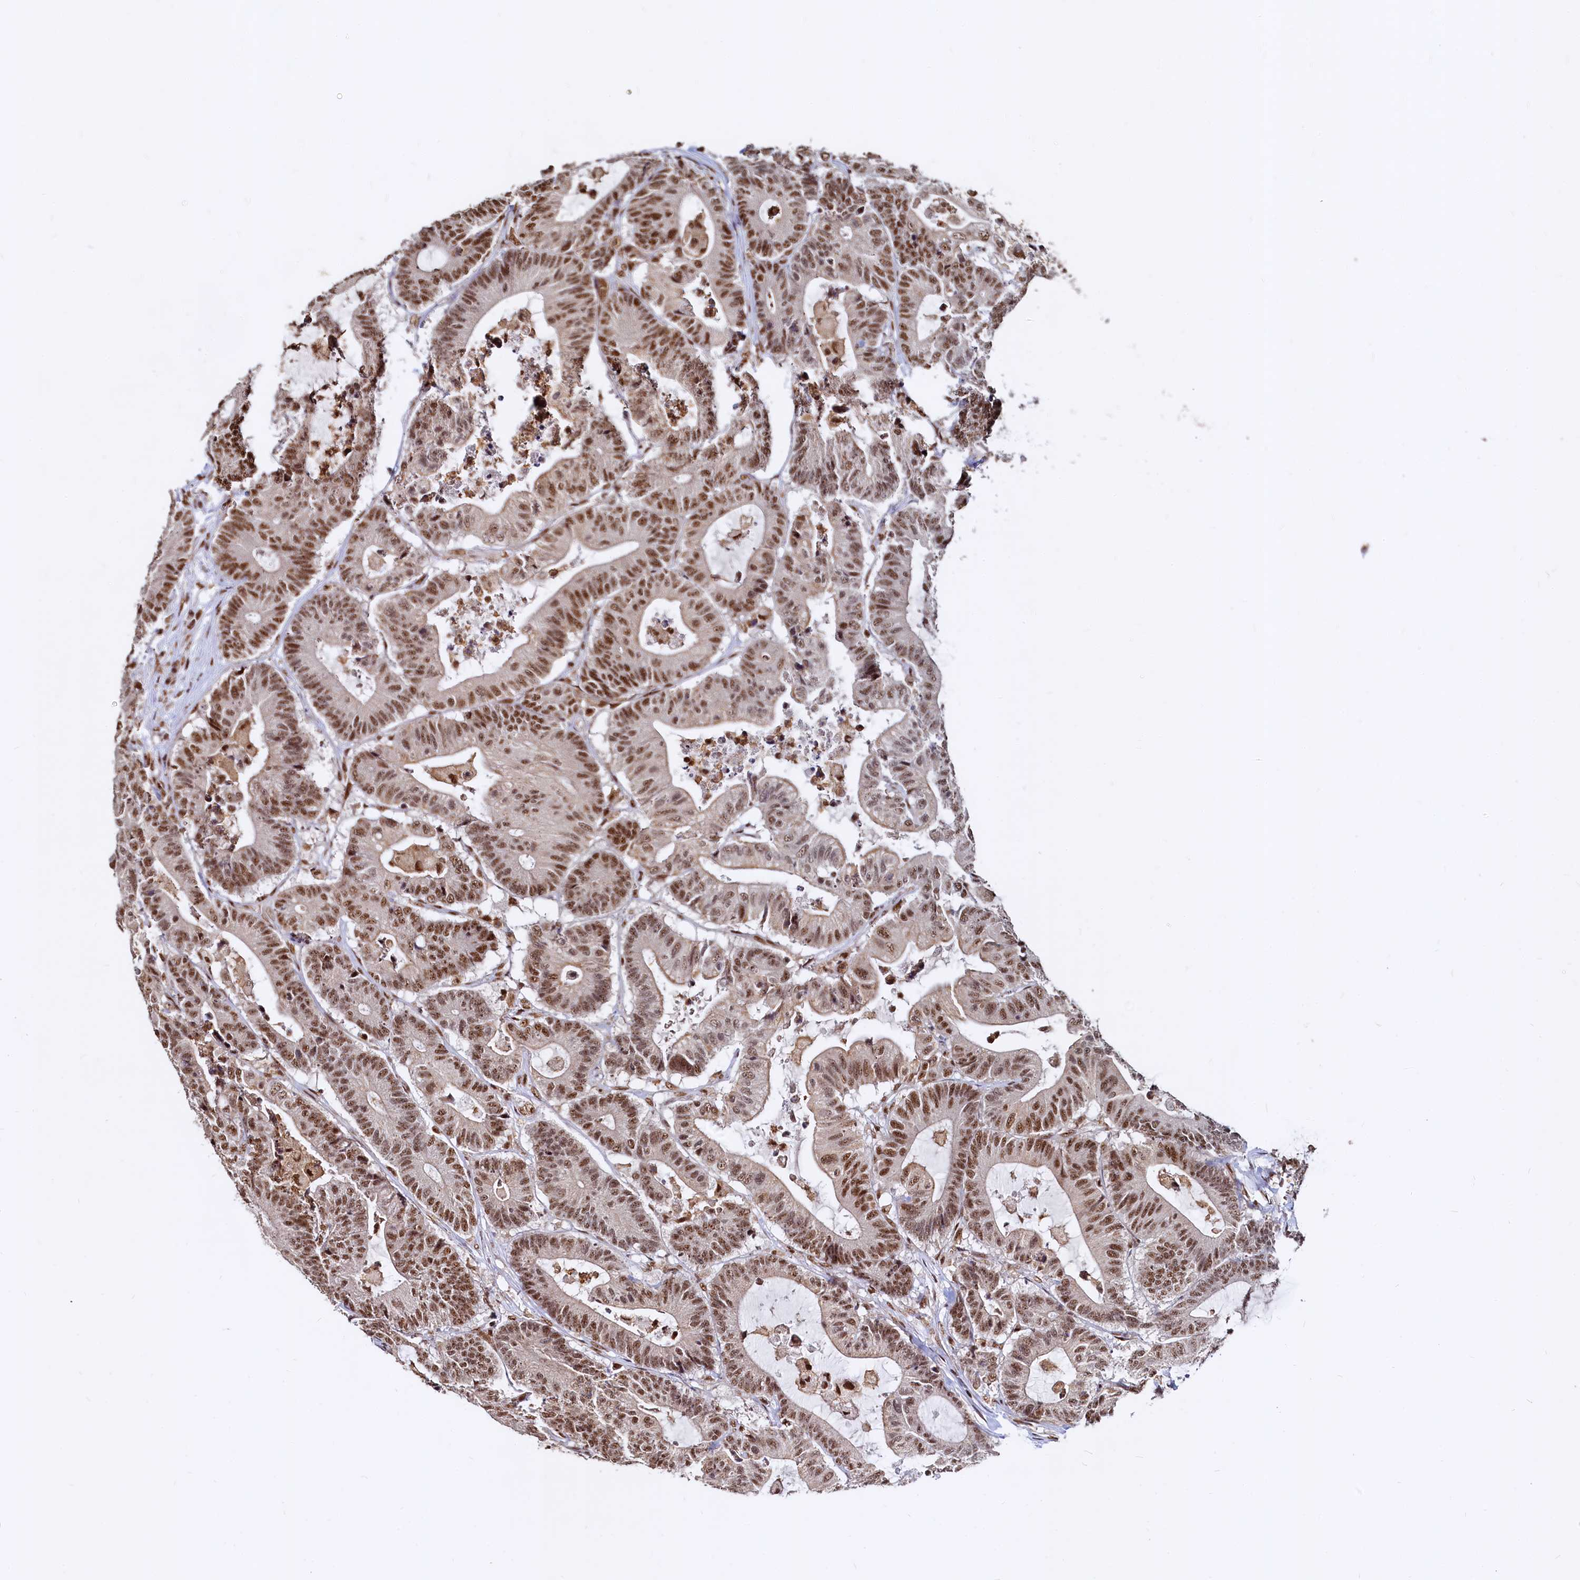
{"staining": {"intensity": "moderate", "quantity": ">75%", "location": "nuclear"}, "tissue": "colorectal cancer", "cell_type": "Tumor cells", "image_type": "cancer", "snomed": [{"axis": "morphology", "description": "Adenocarcinoma, NOS"}, {"axis": "topography", "description": "Colon"}], "caption": "Immunohistochemical staining of human colorectal cancer exhibits moderate nuclear protein positivity in about >75% of tumor cells.", "gene": "RSRC2", "patient": {"sex": "female", "age": 84}}